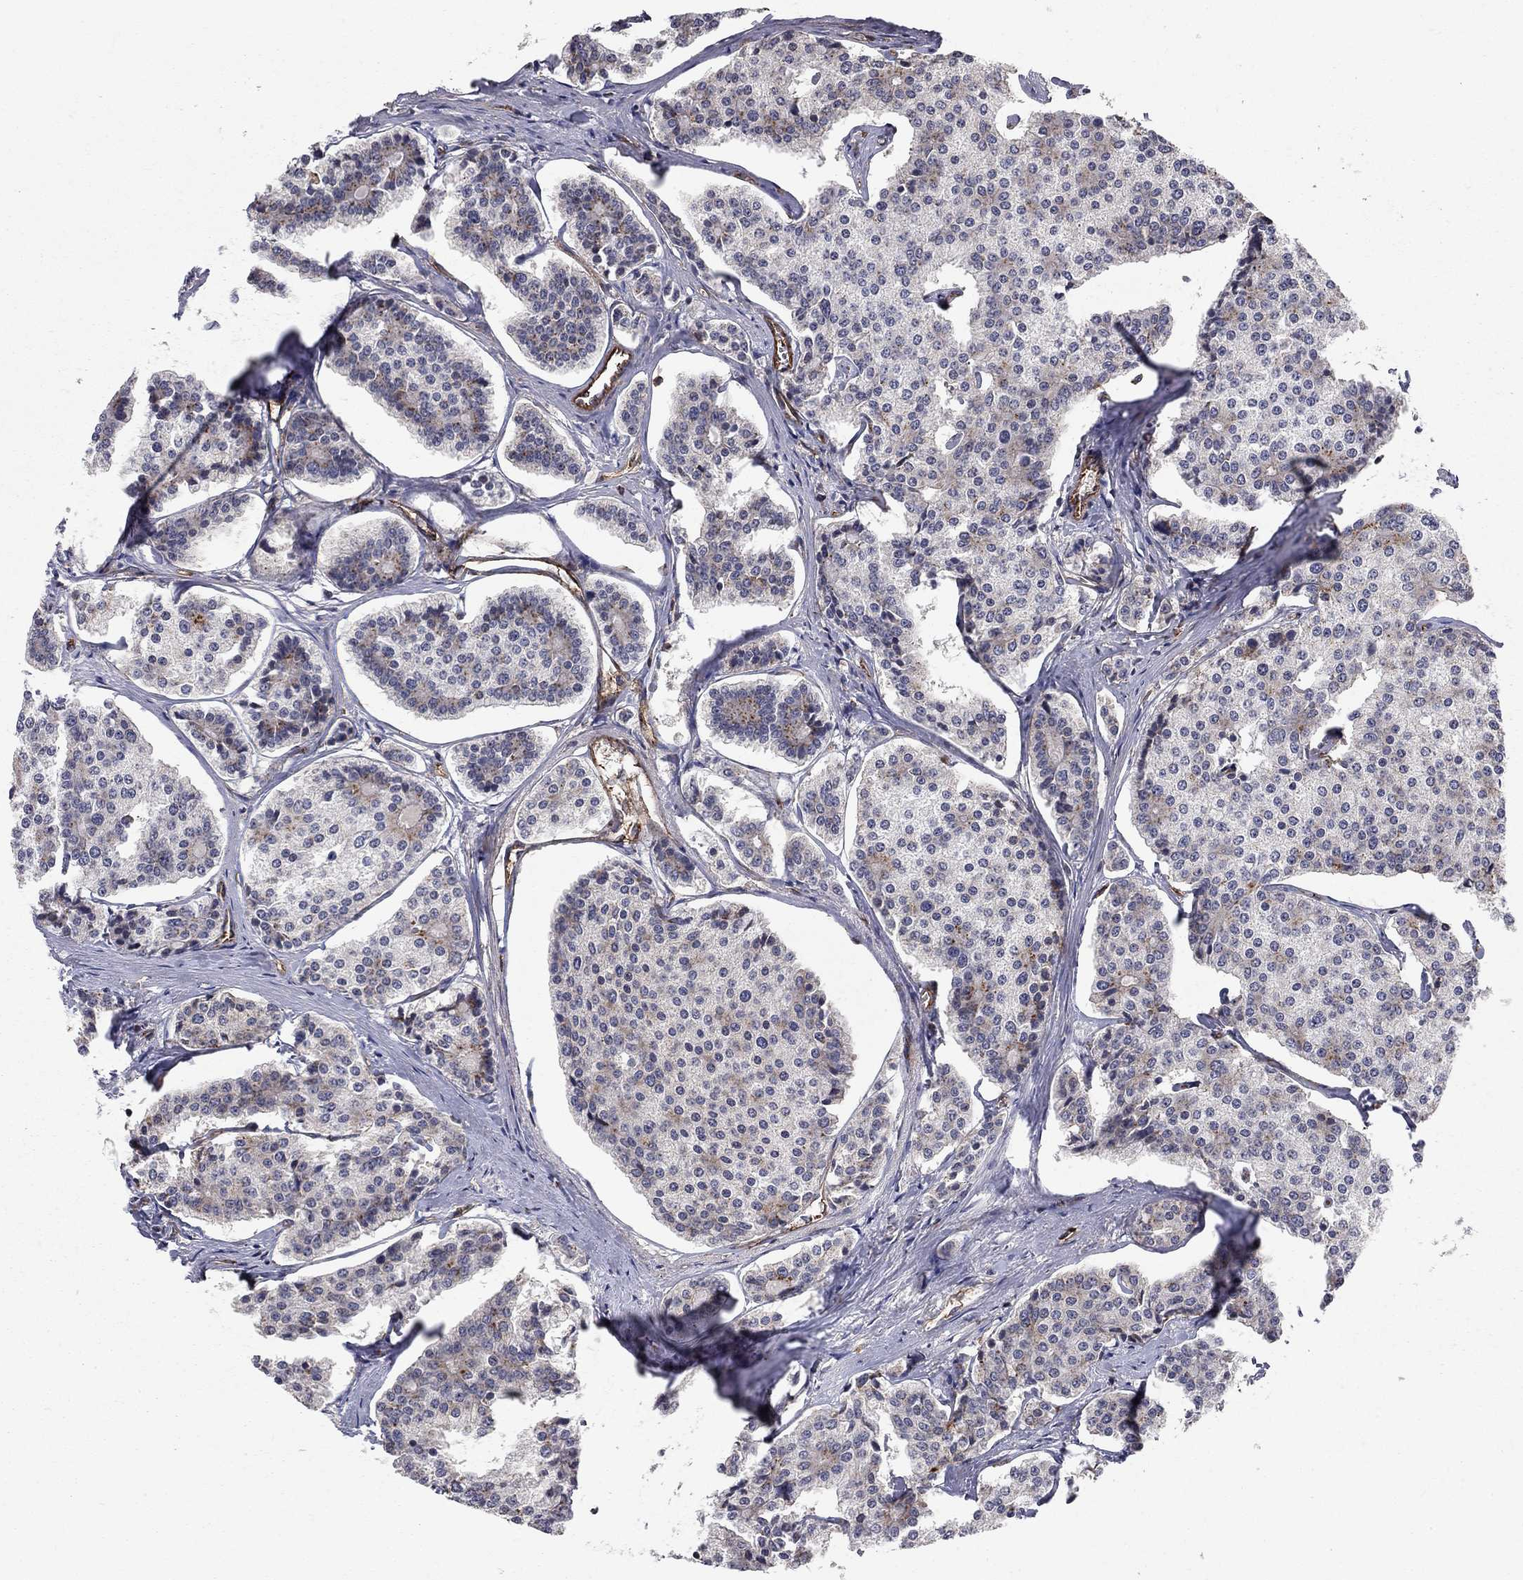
{"staining": {"intensity": "moderate", "quantity": "<25%", "location": "cytoplasmic/membranous"}, "tissue": "carcinoid", "cell_type": "Tumor cells", "image_type": "cancer", "snomed": [{"axis": "morphology", "description": "Carcinoid, malignant, NOS"}, {"axis": "topography", "description": "Small intestine"}], "caption": "Immunohistochemistry (DAB (3,3'-diaminobenzidine)) staining of carcinoid demonstrates moderate cytoplasmic/membranous protein staining in approximately <25% of tumor cells. (Stains: DAB in brown, nuclei in blue, Microscopy: brightfield microscopy at high magnification).", "gene": "RASEF", "patient": {"sex": "female", "age": 65}}